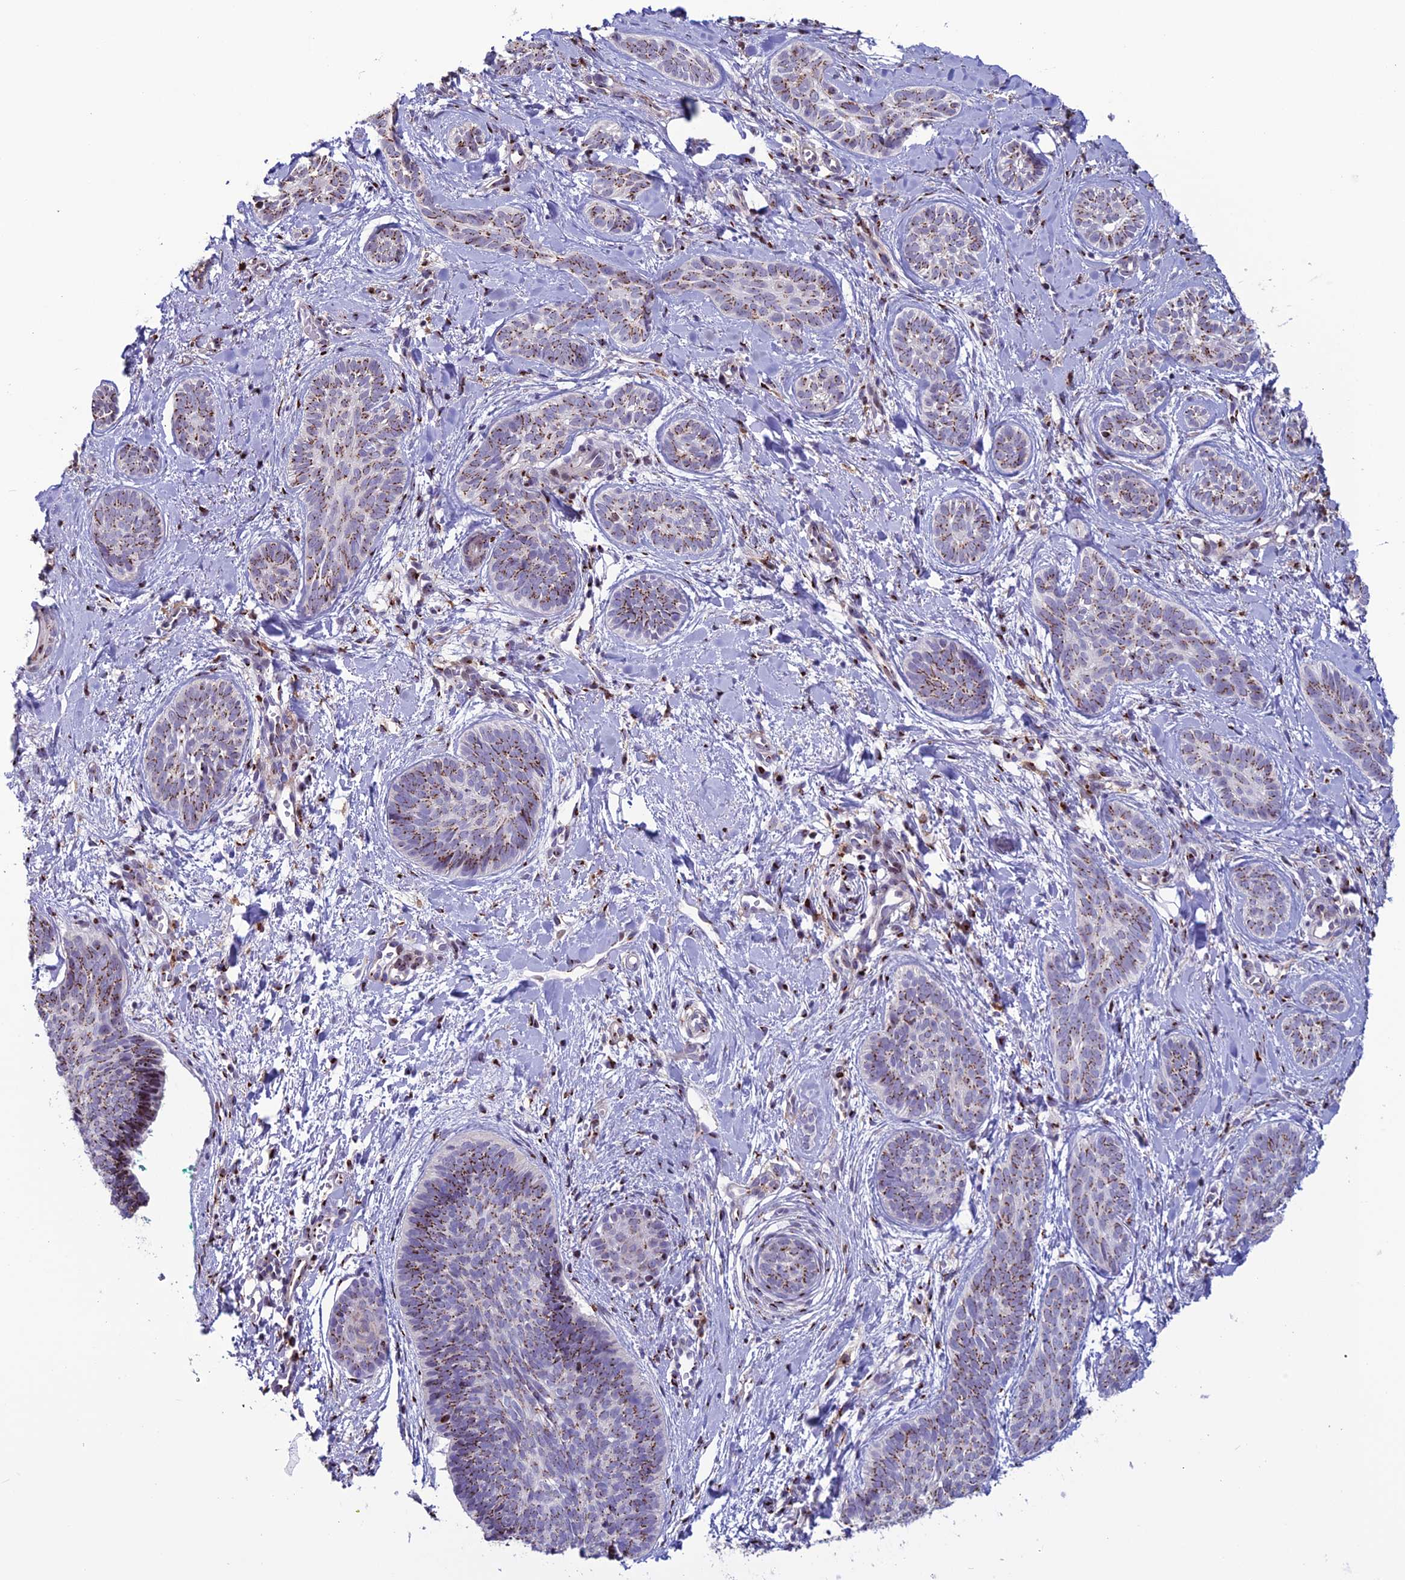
{"staining": {"intensity": "strong", "quantity": "25%-75%", "location": "cytoplasmic/membranous"}, "tissue": "skin cancer", "cell_type": "Tumor cells", "image_type": "cancer", "snomed": [{"axis": "morphology", "description": "Basal cell carcinoma"}, {"axis": "topography", "description": "Skin"}], "caption": "Protein expression analysis of skin cancer displays strong cytoplasmic/membranous expression in approximately 25%-75% of tumor cells. Using DAB (brown) and hematoxylin (blue) stains, captured at high magnification using brightfield microscopy.", "gene": "PLEKHA4", "patient": {"sex": "female", "age": 81}}